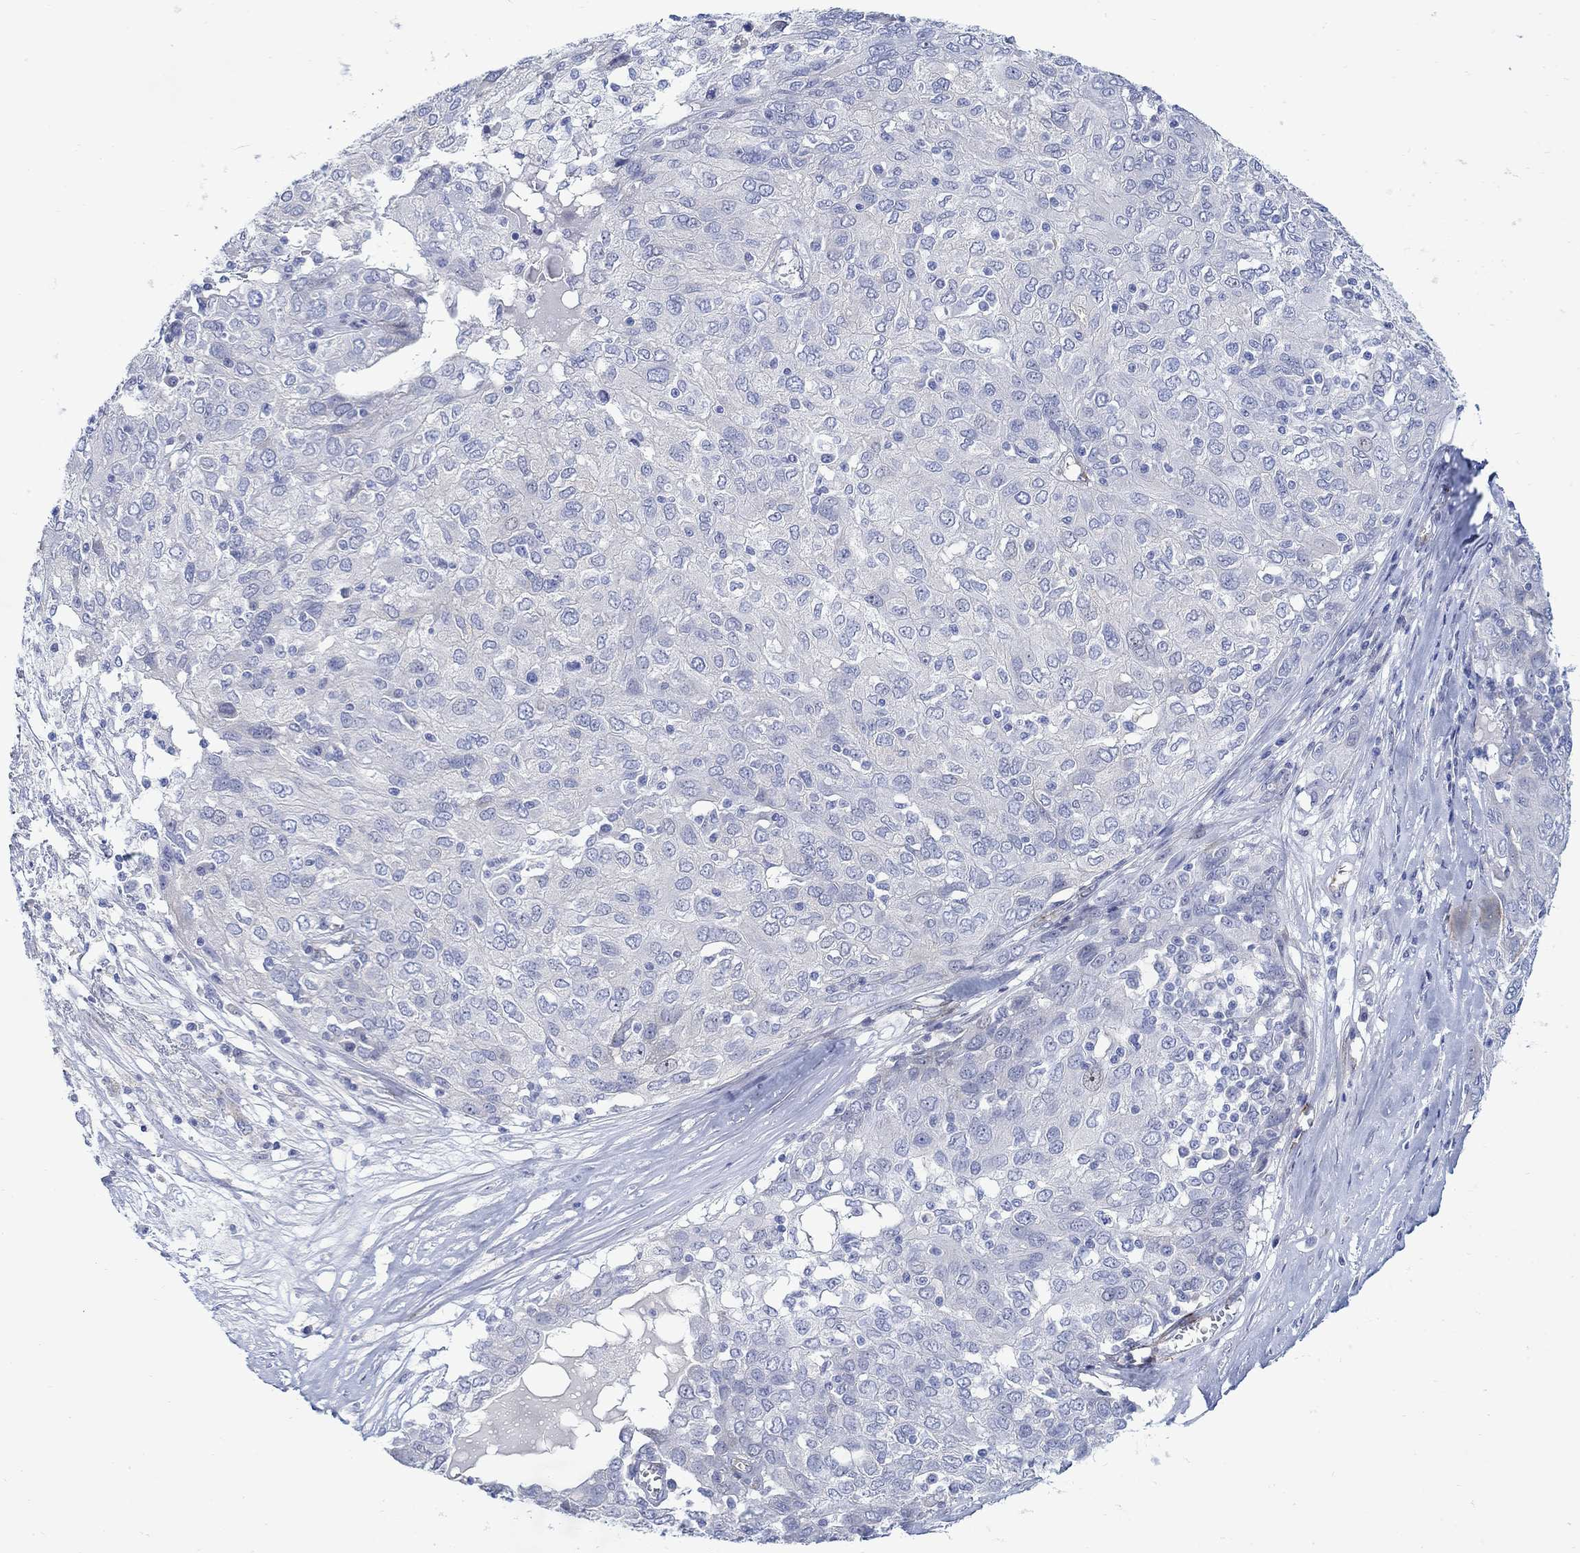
{"staining": {"intensity": "negative", "quantity": "none", "location": "none"}, "tissue": "ovarian cancer", "cell_type": "Tumor cells", "image_type": "cancer", "snomed": [{"axis": "morphology", "description": "Carcinoma, endometroid"}, {"axis": "topography", "description": "Ovary"}], "caption": "Ovarian cancer was stained to show a protein in brown. There is no significant expression in tumor cells.", "gene": "KSR2", "patient": {"sex": "female", "age": 50}}